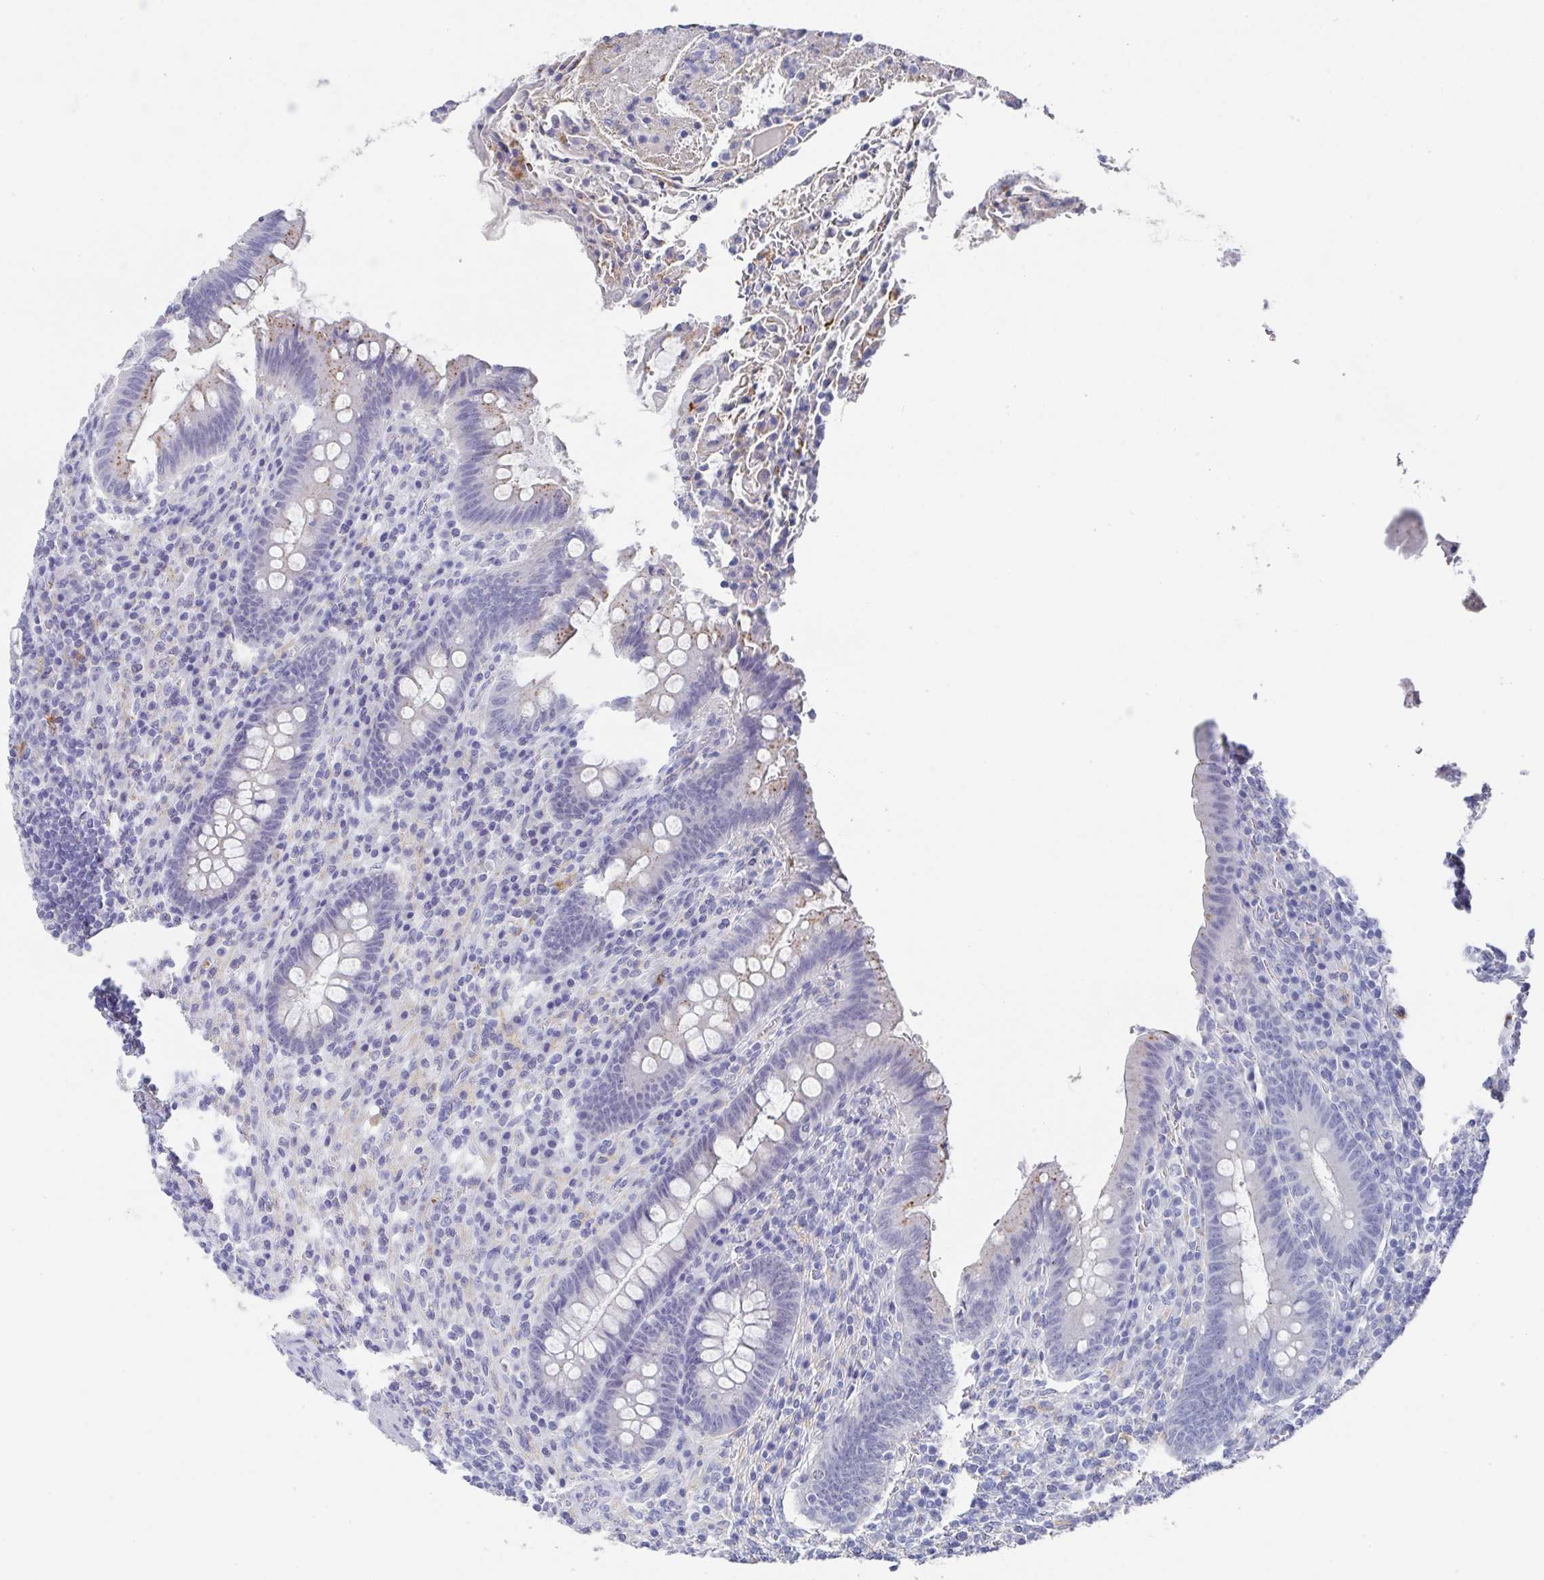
{"staining": {"intensity": "moderate", "quantity": "<25%", "location": "cytoplasmic/membranous"}, "tissue": "appendix", "cell_type": "Glandular cells", "image_type": "normal", "snomed": [{"axis": "morphology", "description": "Normal tissue, NOS"}, {"axis": "topography", "description": "Appendix"}], "caption": "The photomicrograph displays staining of unremarkable appendix, revealing moderate cytoplasmic/membranous protein staining (brown color) within glandular cells. (Stains: DAB (3,3'-diaminobenzidine) in brown, nuclei in blue, Microscopy: brightfield microscopy at high magnification).", "gene": "TNFRSF8", "patient": {"sex": "female", "age": 43}}